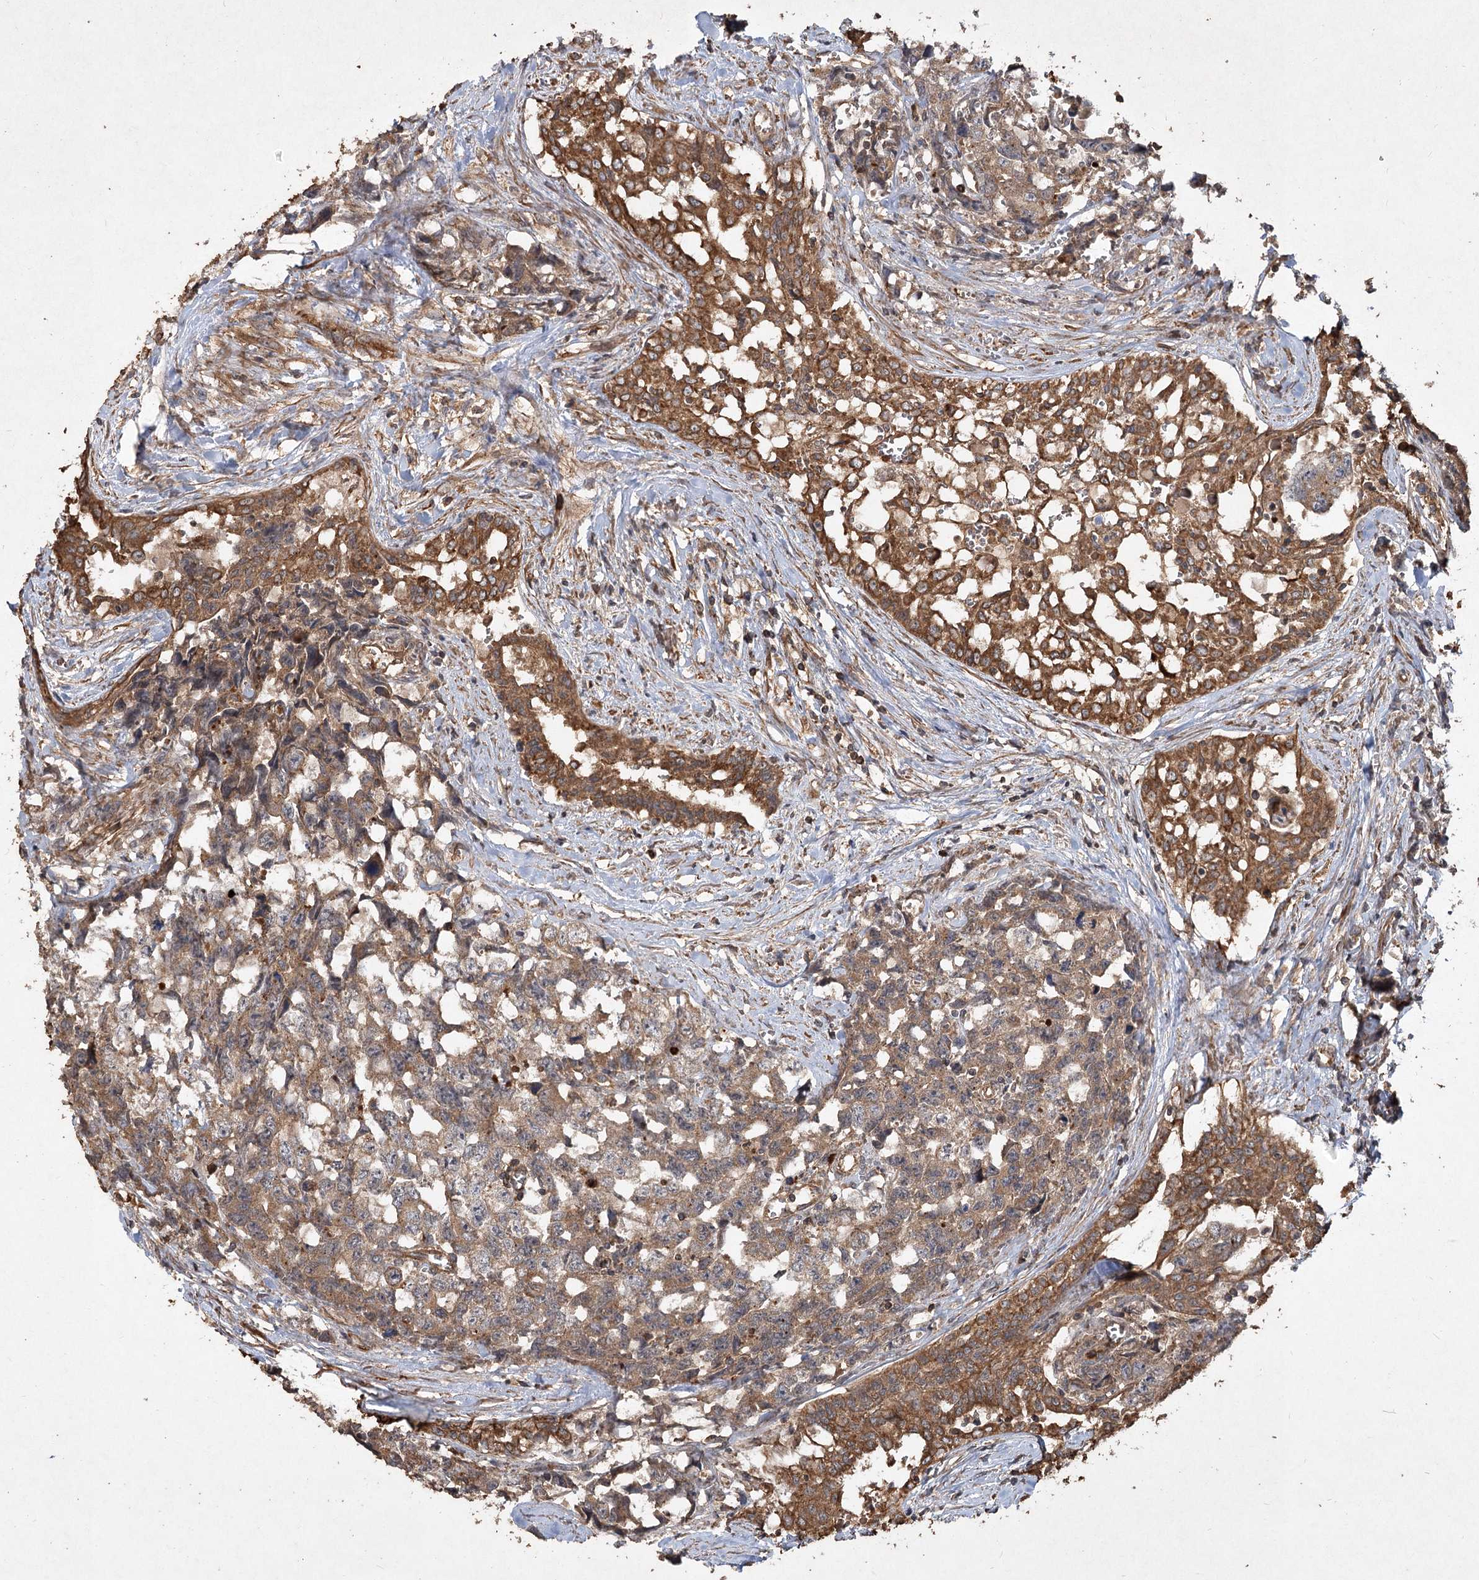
{"staining": {"intensity": "moderate", "quantity": ">75%", "location": "cytoplasmic/membranous"}, "tissue": "testis cancer", "cell_type": "Tumor cells", "image_type": "cancer", "snomed": [{"axis": "morphology", "description": "Carcinoma, Embryonal, NOS"}, {"axis": "topography", "description": "Testis"}], "caption": "Protein analysis of testis cancer (embryonal carcinoma) tissue exhibits moderate cytoplasmic/membranous staining in about >75% of tumor cells. The staining is performed using DAB (3,3'-diaminobenzidine) brown chromogen to label protein expression. The nuclei are counter-stained blue using hematoxylin.", "gene": "PIK3C2A", "patient": {"sex": "male", "age": 31}}